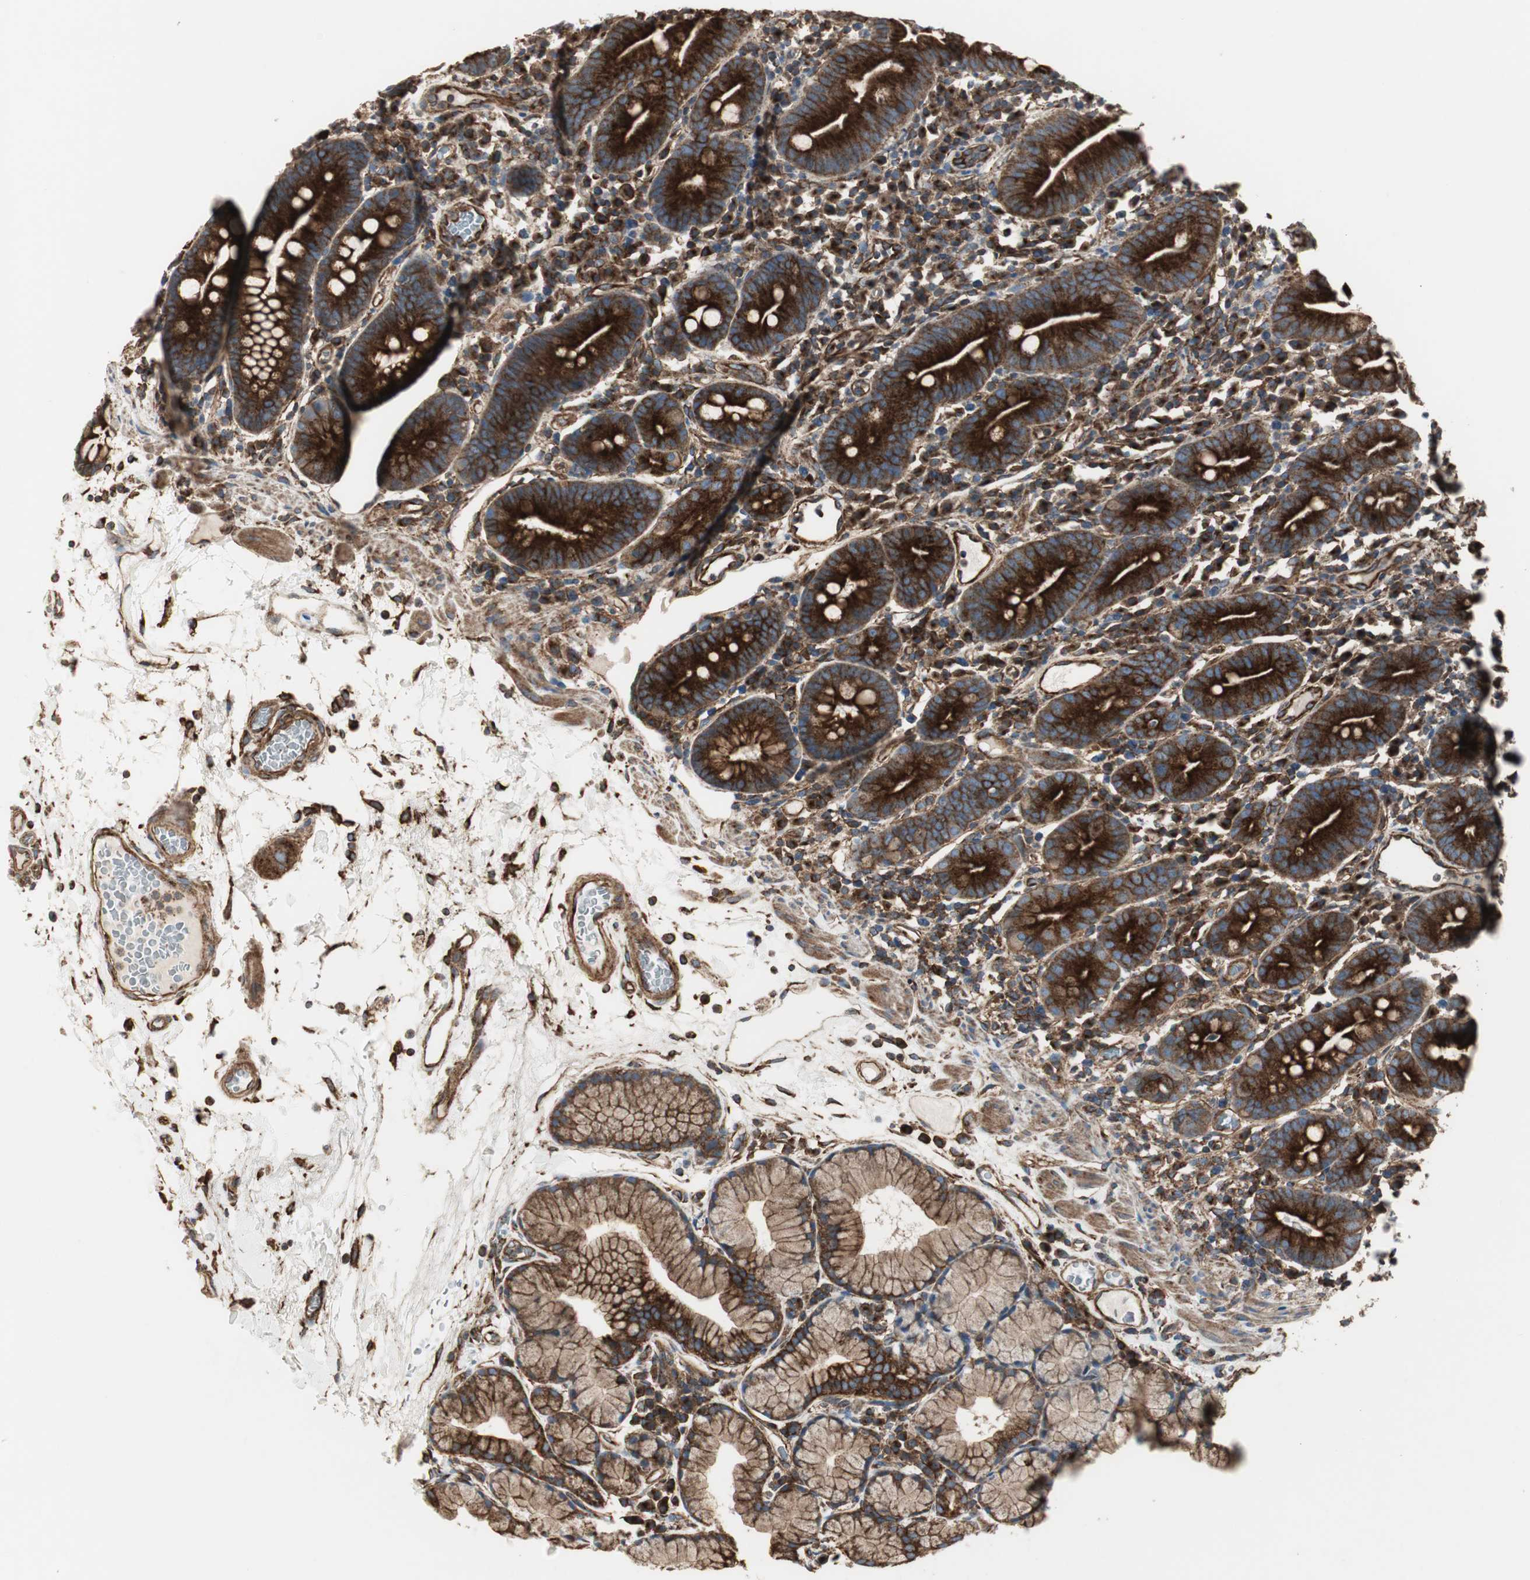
{"staining": {"intensity": "strong", "quantity": ">75%", "location": "cytoplasmic/membranous"}, "tissue": "duodenum", "cell_type": "Glandular cells", "image_type": "normal", "snomed": [{"axis": "morphology", "description": "Normal tissue, NOS"}, {"axis": "topography", "description": "Duodenum"}], "caption": "This micrograph exhibits immunohistochemistry staining of normal human duodenum, with high strong cytoplasmic/membranous positivity in about >75% of glandular cells.", "gene": "H6PD", "patient": {"sex": "male", "age": 50}}